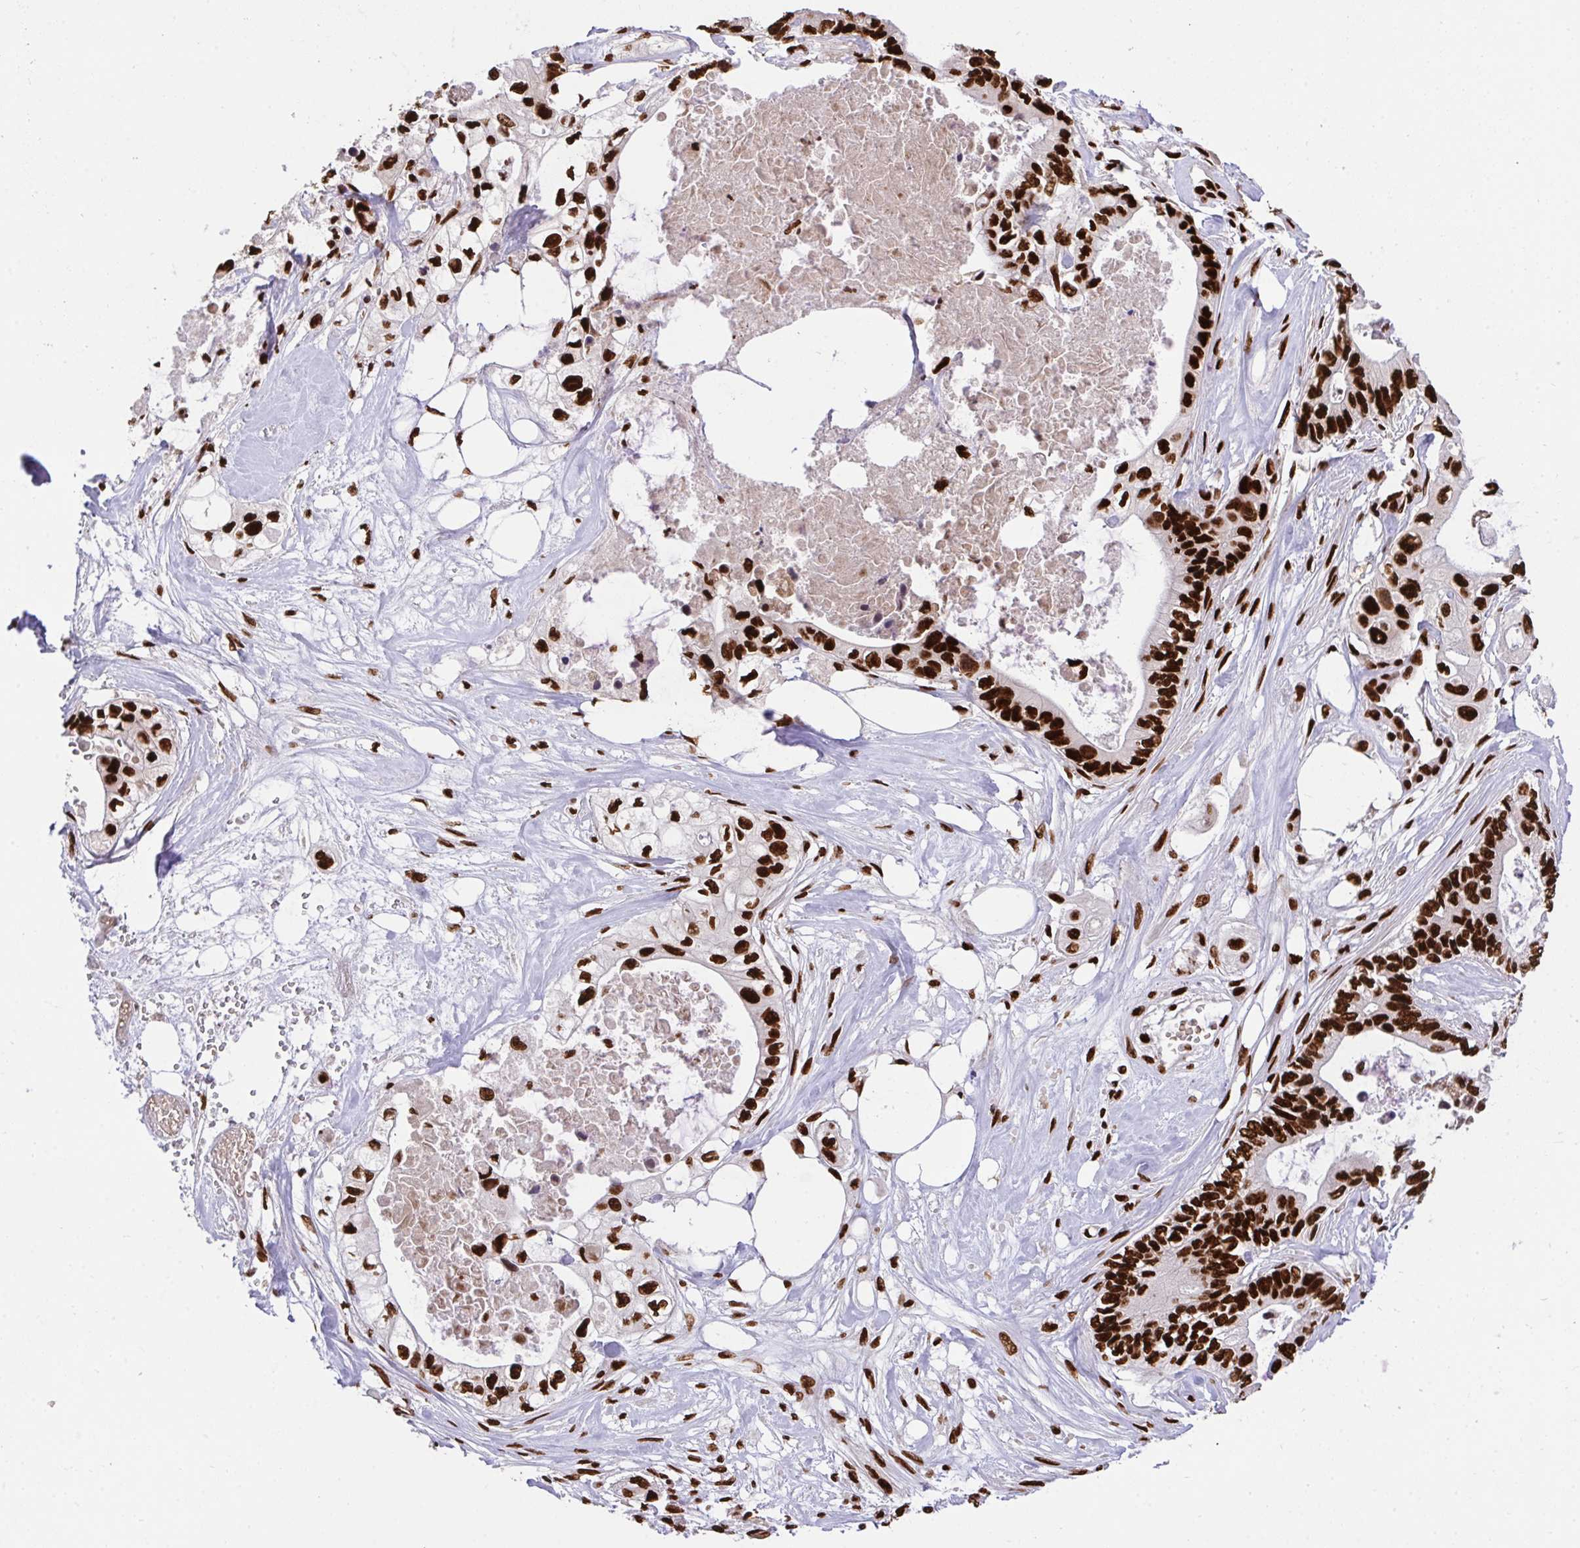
{"staining": {"intensity": "strong", "quantity": ">75%", "location": "nuclear"}, "tissue": "pancreatic cancer", "cell_type": "Tumor cells", "image_type": "cancer", "snomed": [{"axis": "morphology", "description": "Adenocarcinoma, NOS"}, {"axis": "topography", "description": "Pancreas"}], "caption": "Pancreatic cancer tissue displays strong nuclear expression in about >75% of tumor cells, visualized by immunohistochemistry.", "gene": "HNRNPL", "patient": {"sex": "female", "age": 63}}